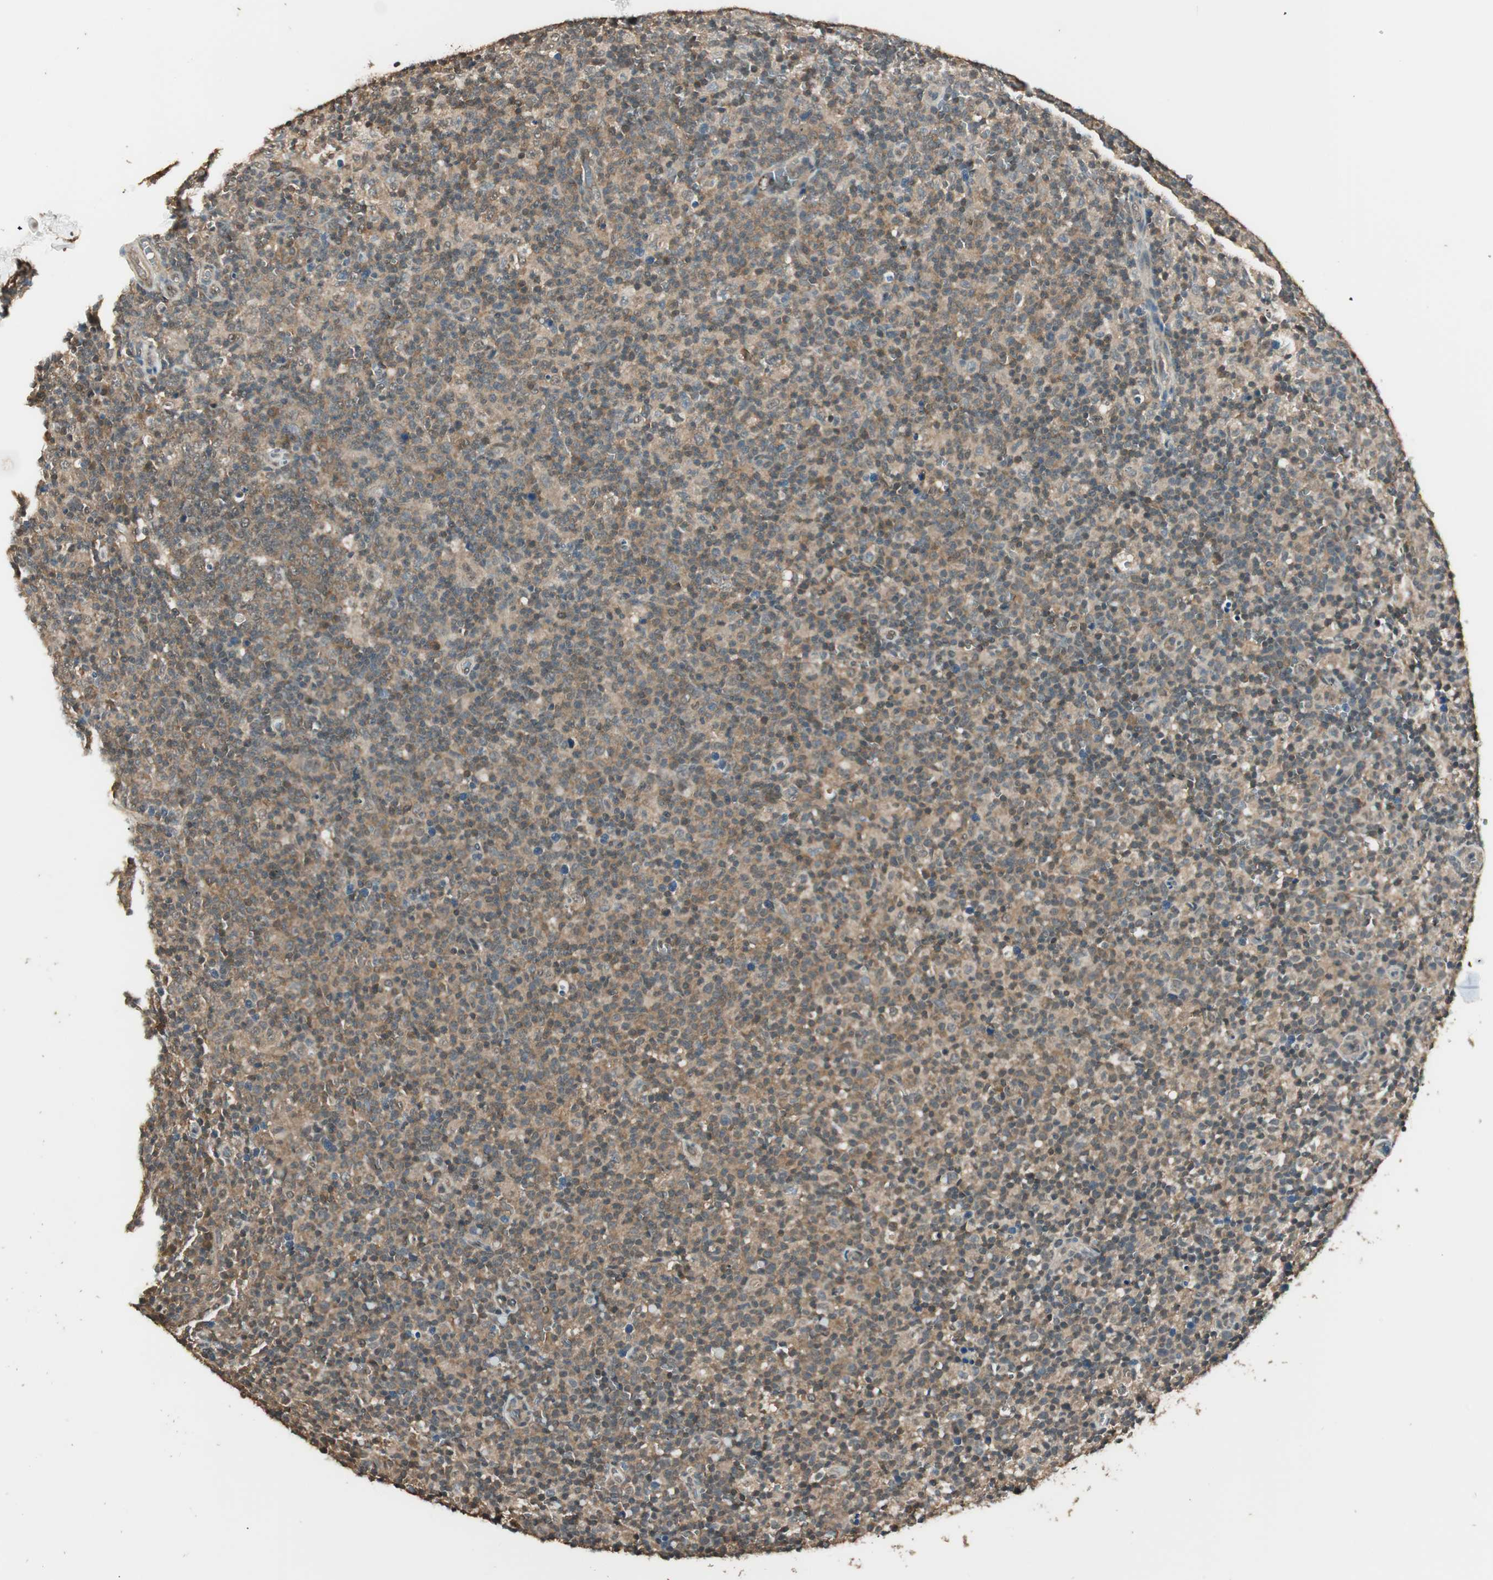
{"staining": {"intensity": "moderate", "quantity": ">75%", "location": "cytoplasmic/membranous"}, "tissue": "lymph node", "cell_type": "Germinal center cells", "image_type": "normal", "snomed": [{"axis": "morphology", "description": "Normal tissue, NOS"}, {"axis": "morphology", "description": "Inflammation, NOS"}, {"axis": "topography", "description": "Lymph node"}], "caption": "Immunohistochemistry (IHC) image of unremarkable lymph node: human lymph node stained using immunohistochemistry (IHC) reveals medium levels of moderate protein expression localized specifically in the cytoplasmic/membranous of germinal center cells, appearing as a cytoplasmic/membranous brown color.", "gene": "USP5", "patient": {"sex": "male", "age": 55}}